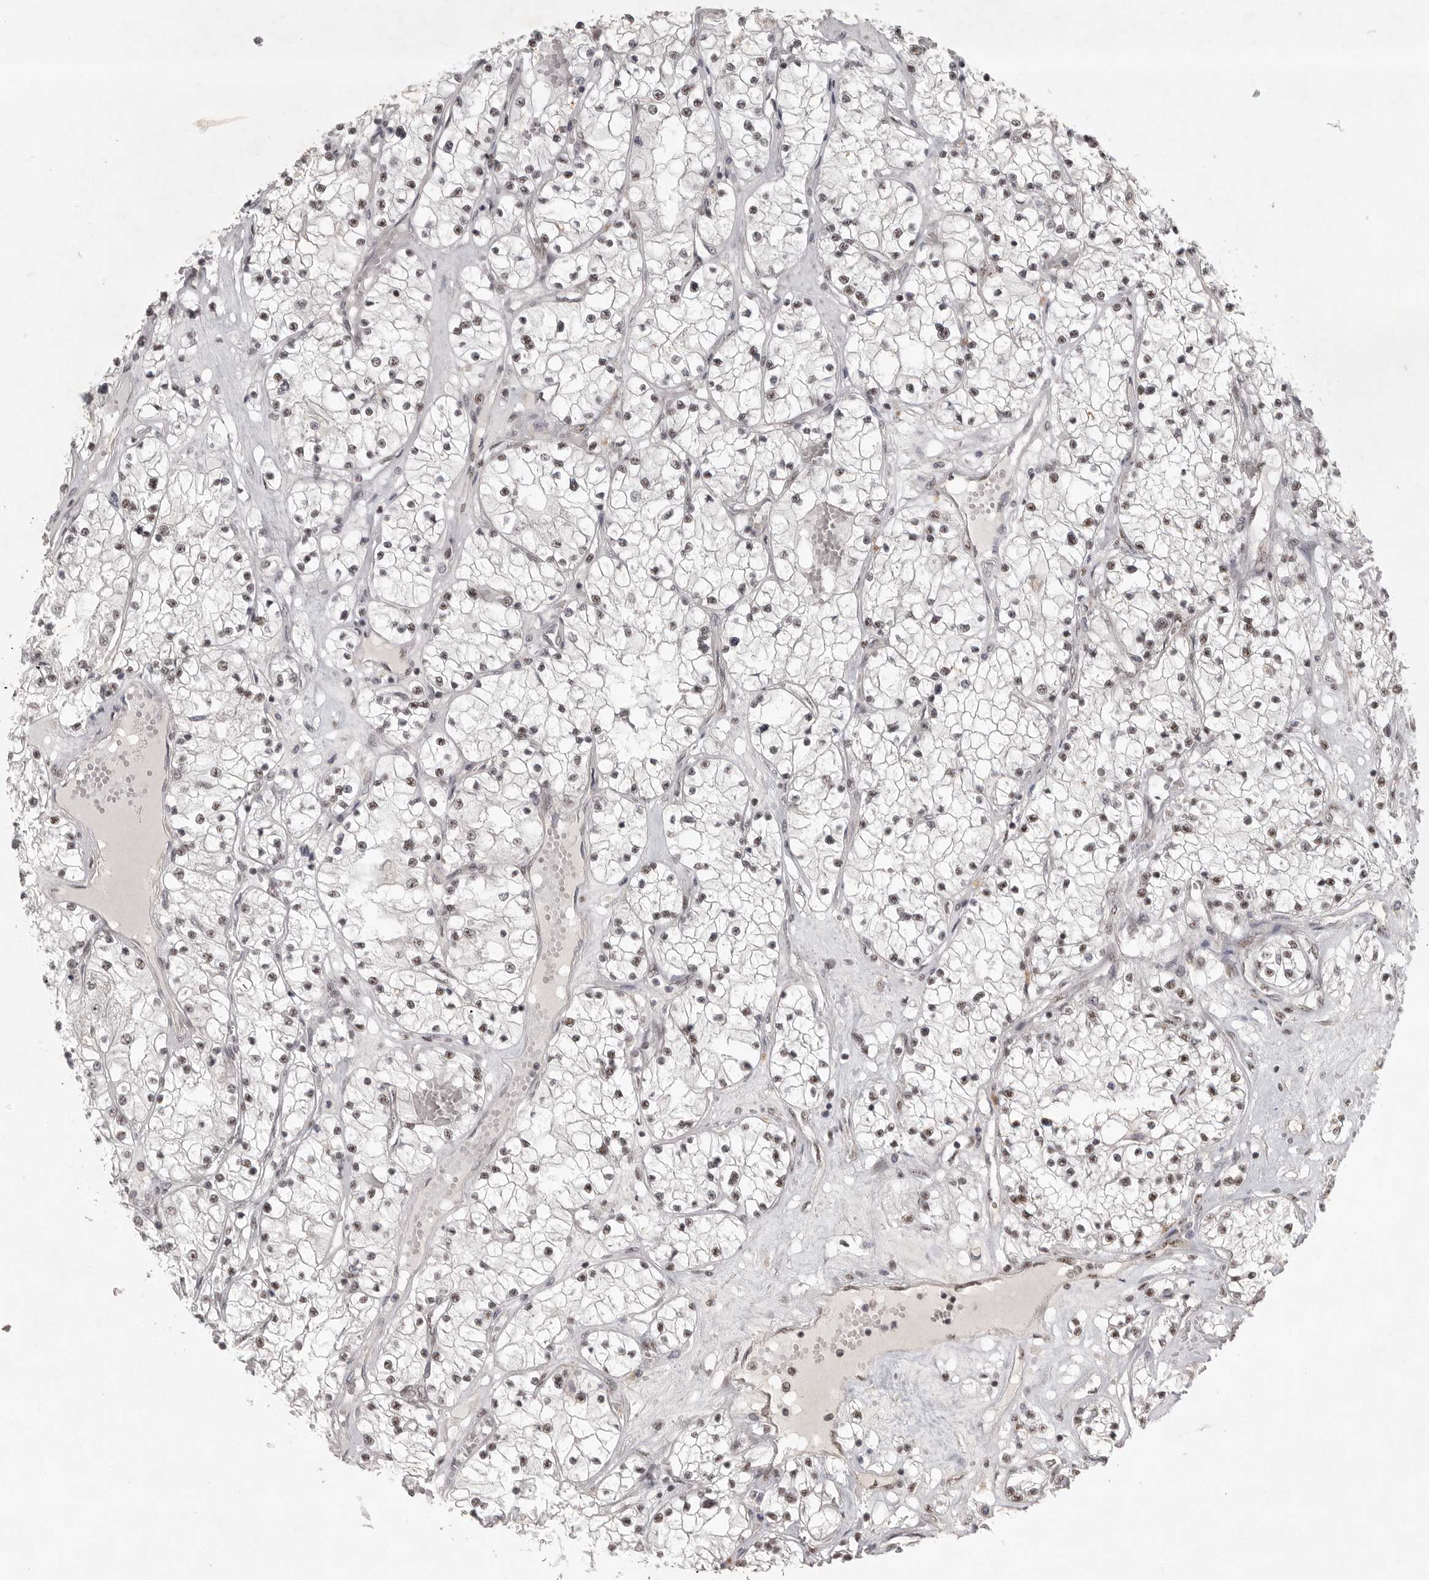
{"staining": {"intensity": "negative", "quantity": "none", "location": "none"}, "tissue": "renal cancer", "cell_type": "Tumor cells", "image_type": "cancer", "snomed": [{"axis": "morphology", "description": "Normal tissue, NOS"}, {"axis": "morphology", "description": "Adenocarcinoma, NOS"}, {"axis": "topography", "description": "Kidney"}], "caption": "A high-resolution histopathology image shows immunohistochemistry staining of renal cancer, which demonstrates no significant positivity in tumor cells. (Brightfield microscopy of DAB (3,3'-diaminobenzidine) IHC at high magnification).", "gene": "POMP", "patient": {"sex": "male", "age": 68}}